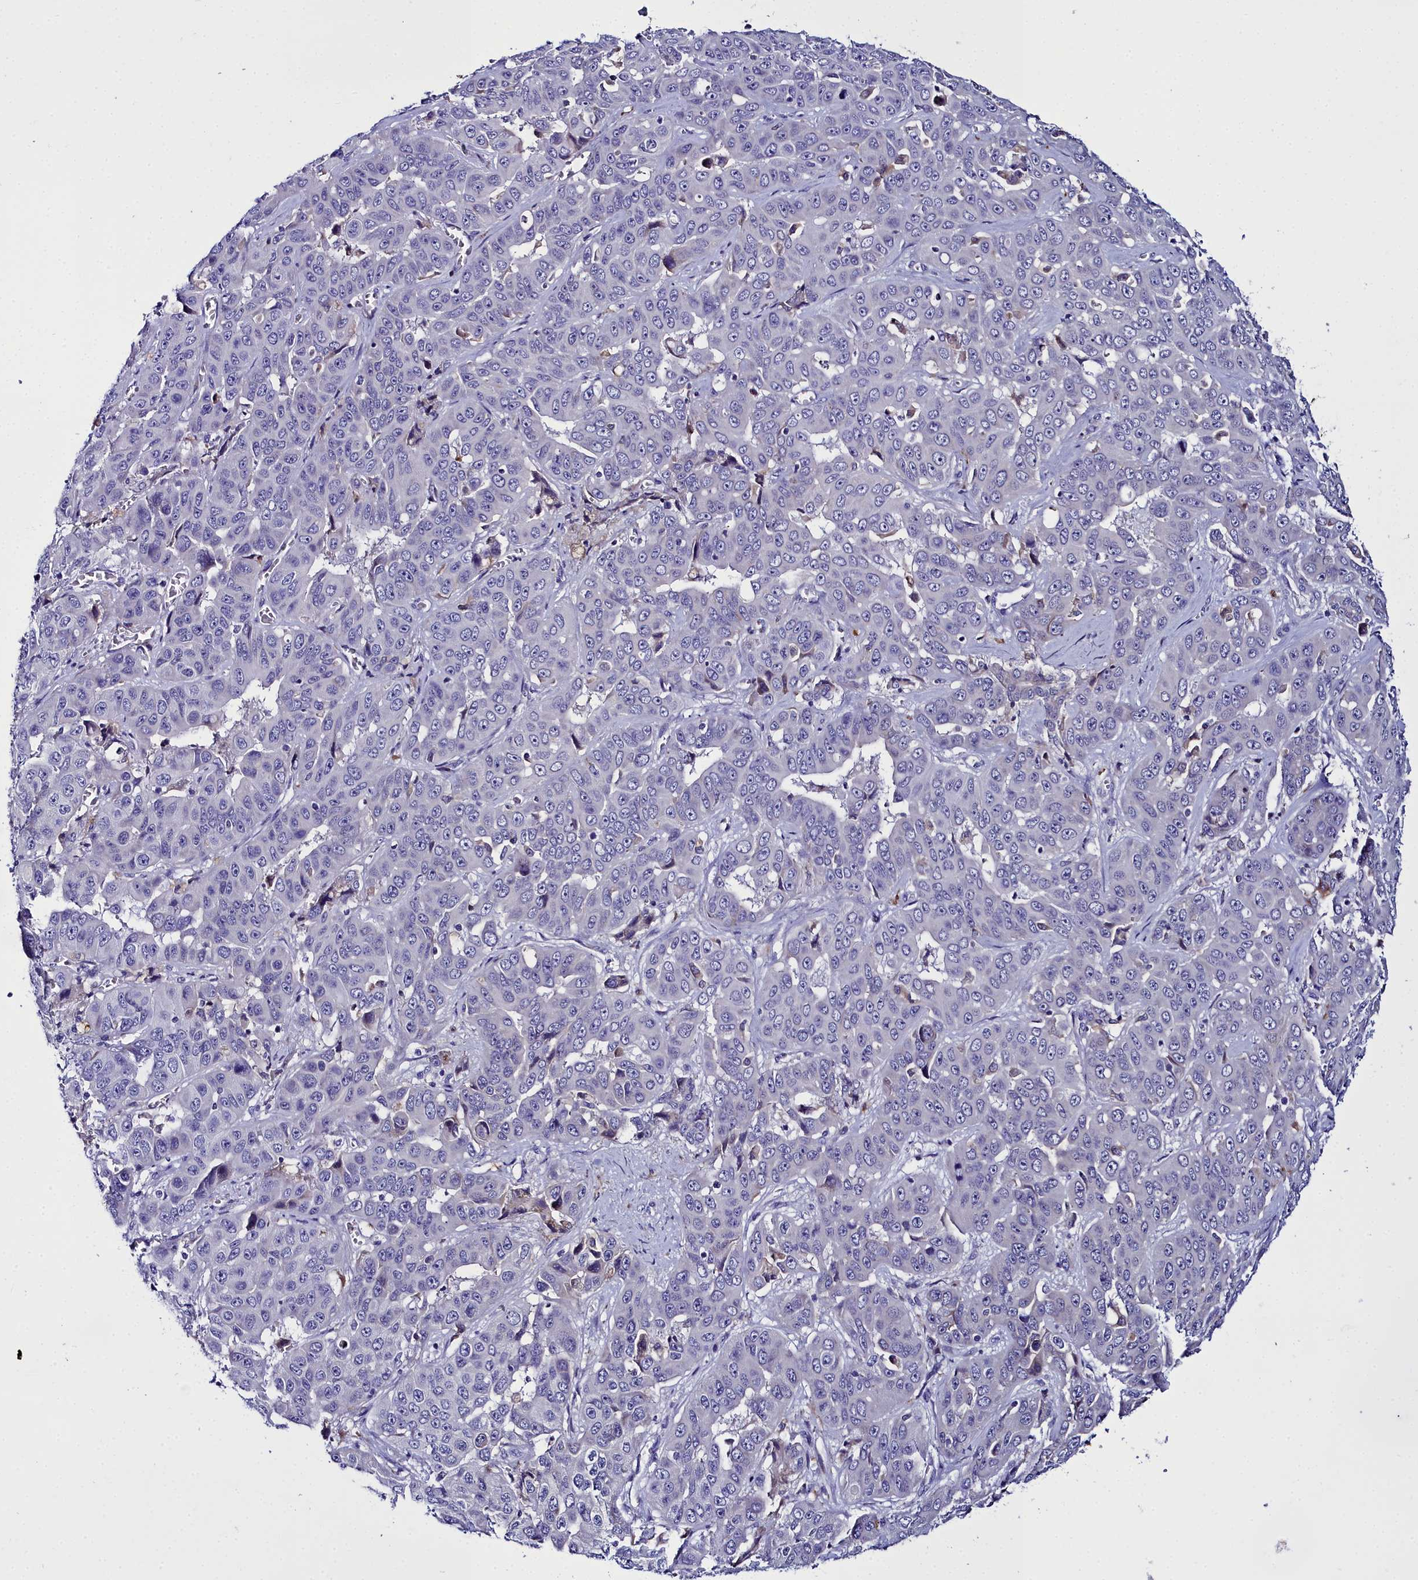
{"staining": {"intensity": "negative", "quantity": "none", "location": "none"}, "tissue": "liver cancer", "cell_type": "Tumor cells", "image_type": "cancer", "snomed": [{"axis": "morphology", "description": "Cholangiocarcinoma"}, {"axis": "topography", "description": "Liver"}], "caption": "High power microscopy histopathology image of an immunohistochemistry histopathology image of liver cancer (cholangiocarcinoma), revealing no significant expression in tumor cells.", "gene": "ELAPOR2", "patient": {"sex": "female", "age": 52}}